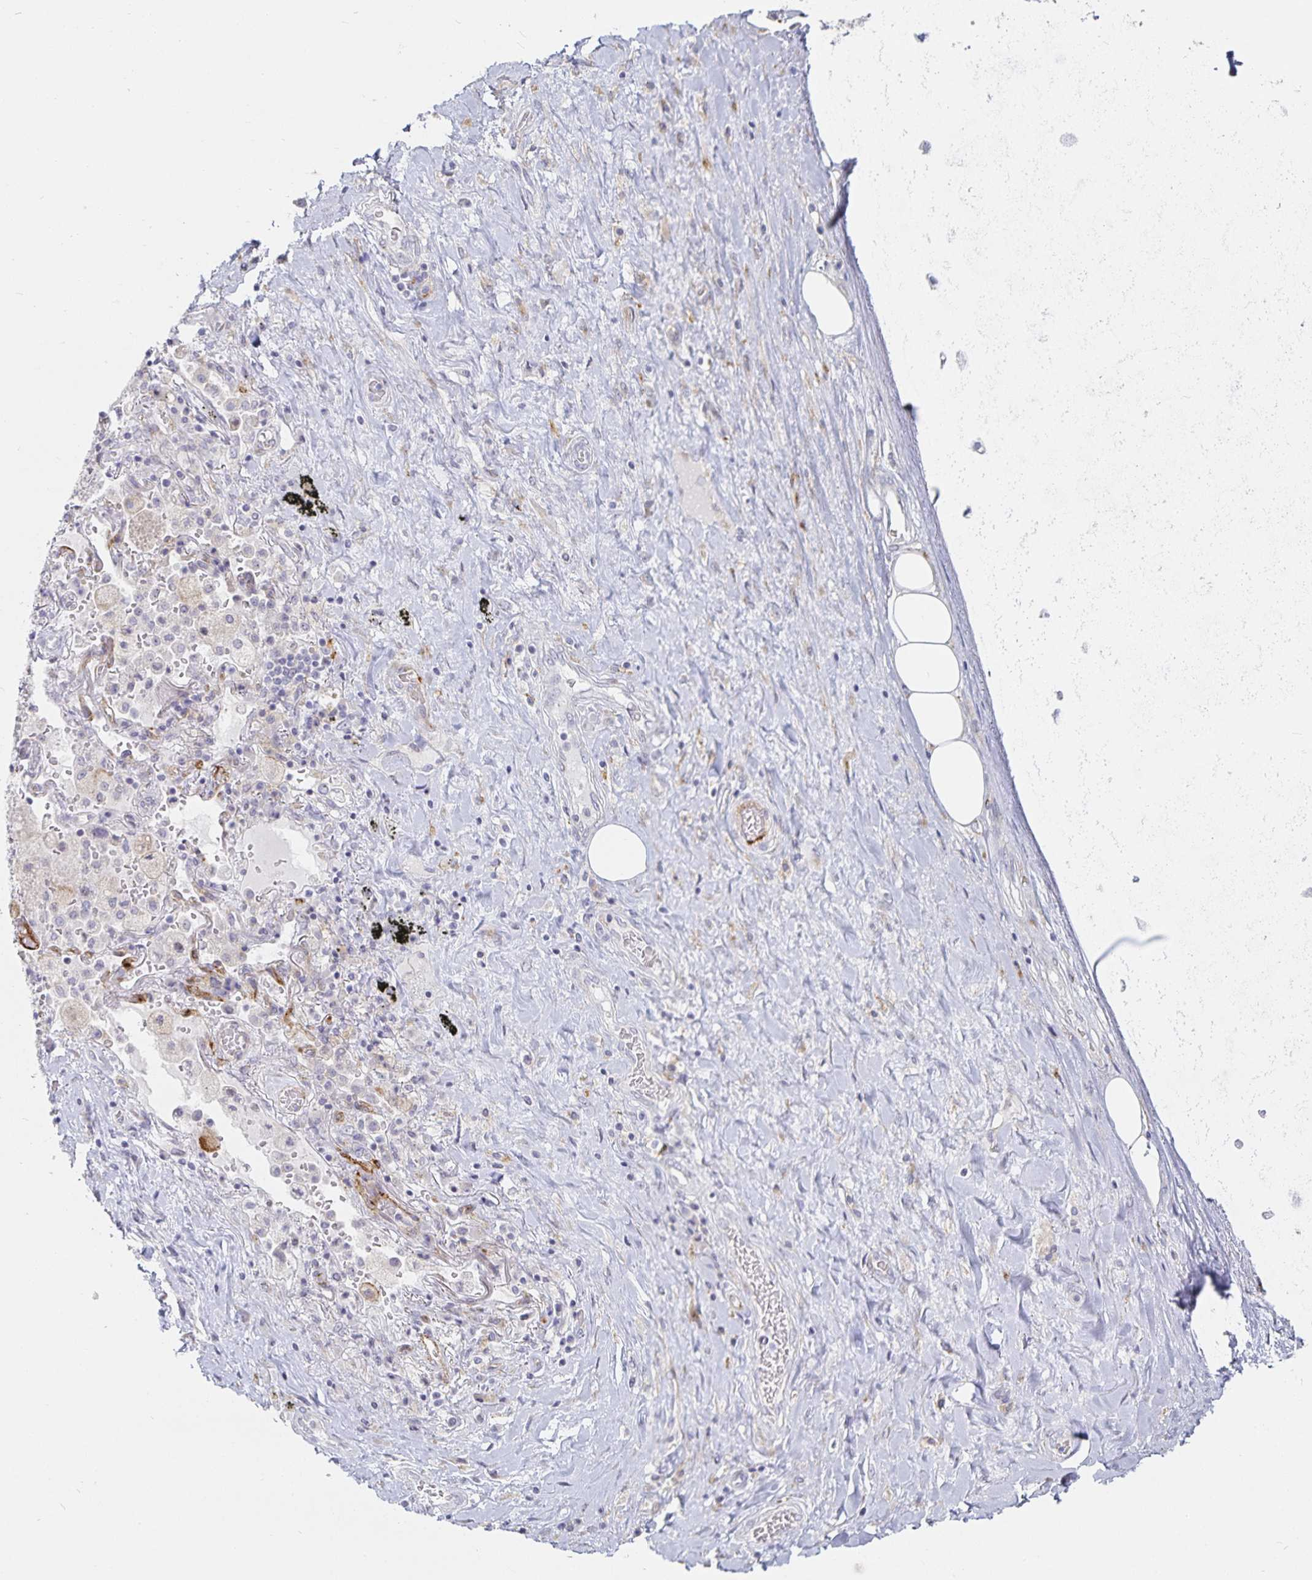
{"staining": {"intensity": "negative", "quantity": "none", "location": "none"}, "tissue": "adipose tissue", "cell_type": "Adipocytes", "image_type": "normal", "snomed": [{"axis": "morphology", "description": "Normal tissue, NOS"}, {"axis": "topography", "description": "Cartilage tissue"}, {"axis": "topography", "description": "Bronchus"}], "caption": "Immunohistochemical staining of benign adipose tissue exhibits no significant positivity in adipocytes. (Stains: DAB immunohistochemistry (IHC) with hematoxylin counter stain, Microscopy: brightfield microscopy at high magnification).", "gene": "S100G", "patient": {"sex": "male", "age": 64}}